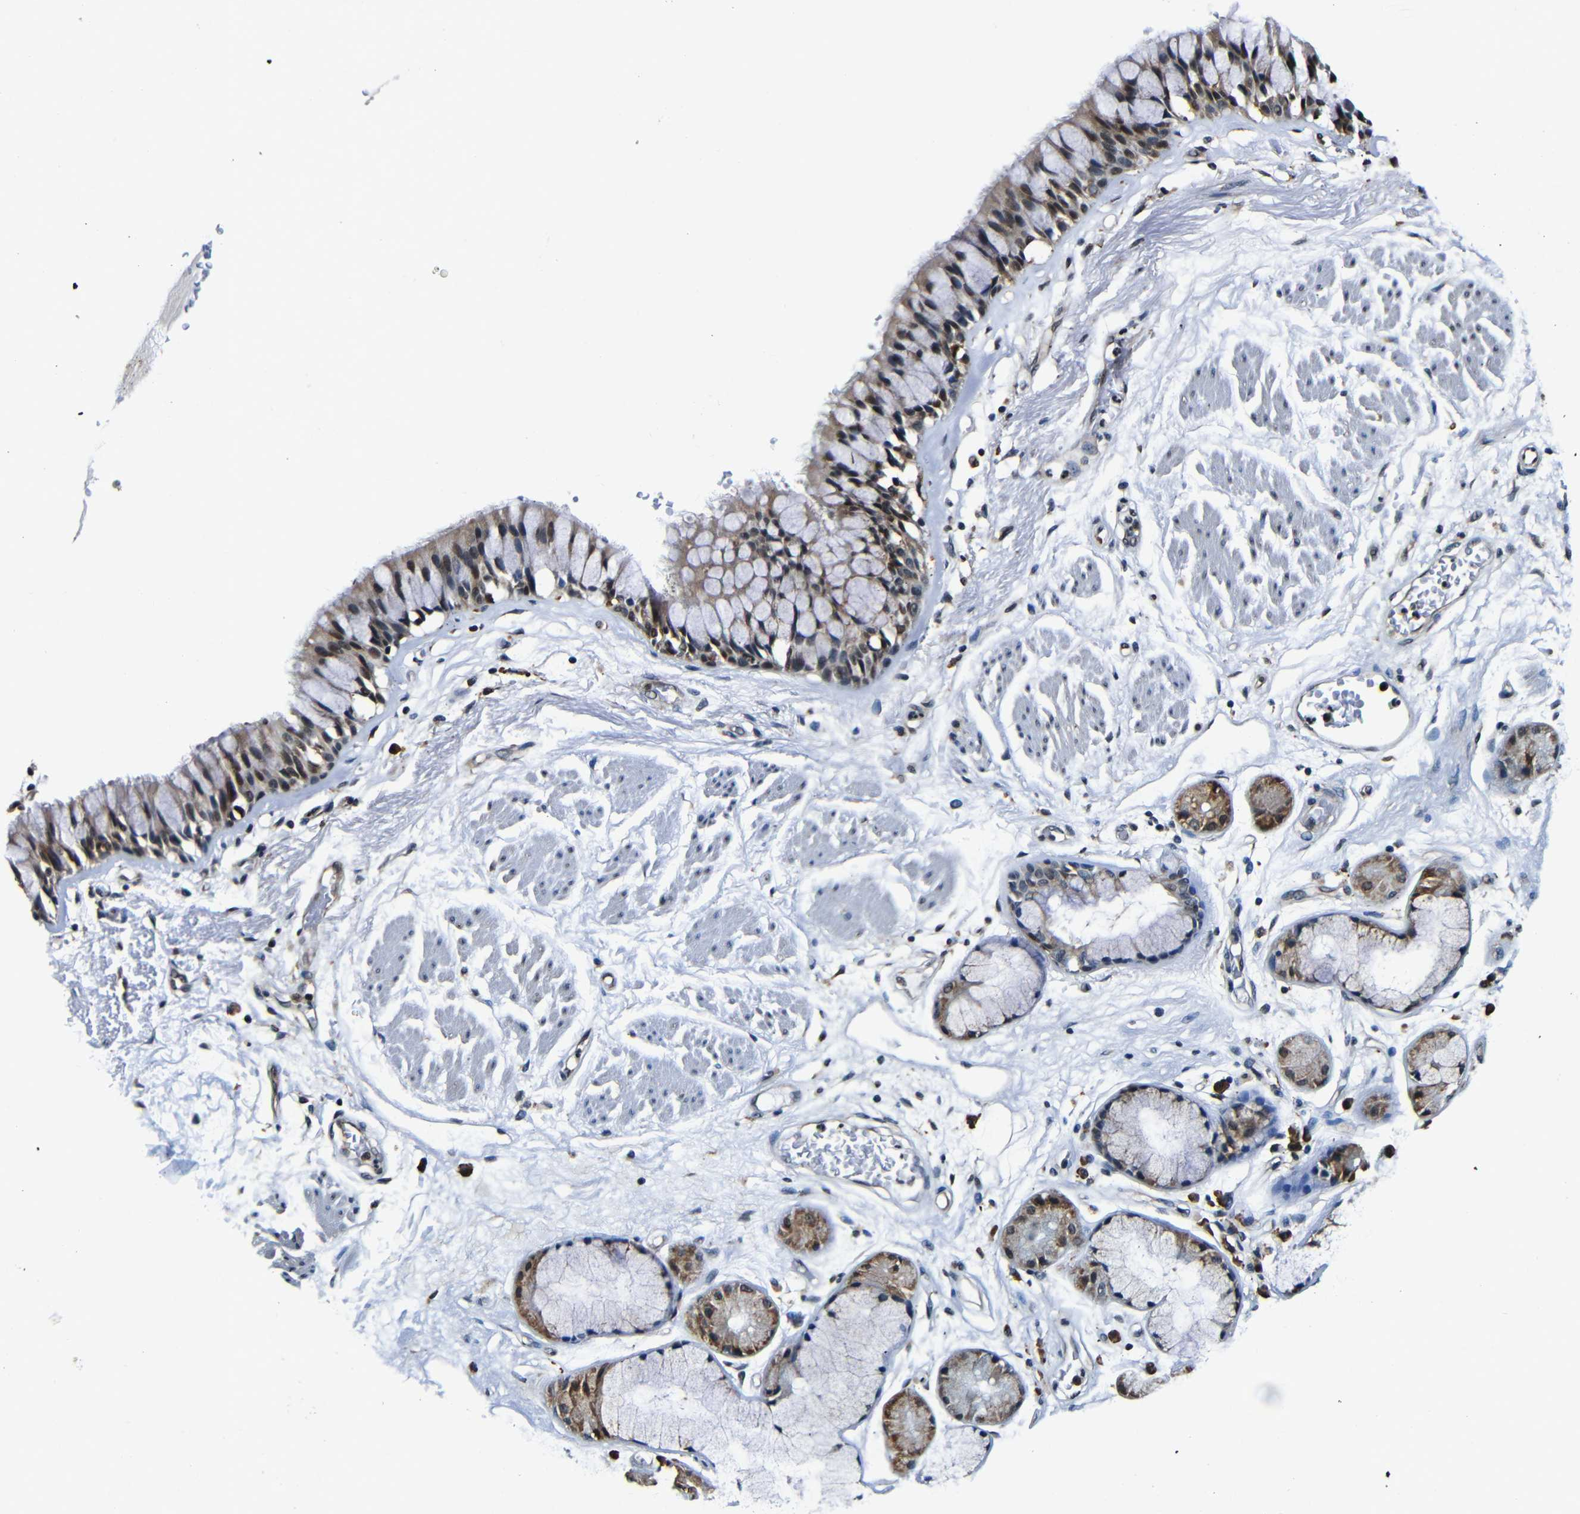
{"staining": {"intensity": "moderate", "quantity": "25%-75%", "location": "cytoplasmic/membranous,nuclear"}, "tissue": "bronchus", "cell_type": "Respiratory epithelial cells", "image_type": "normal", "snomed": [{"axis": "morphology", "description": "Normal tissue, NOS"}, {"axis": "topography", "description": "Bronchus"}], "caption": "DAB immunohistochemical staining of benign bronchus demonstrates moderate cytoplasmic/membranous,nuclear protein positivity in about 25%-75% of respiratory epithelial cells.", "gene": "NCBP3", "patient": {"sex": "male", "age": 66}}